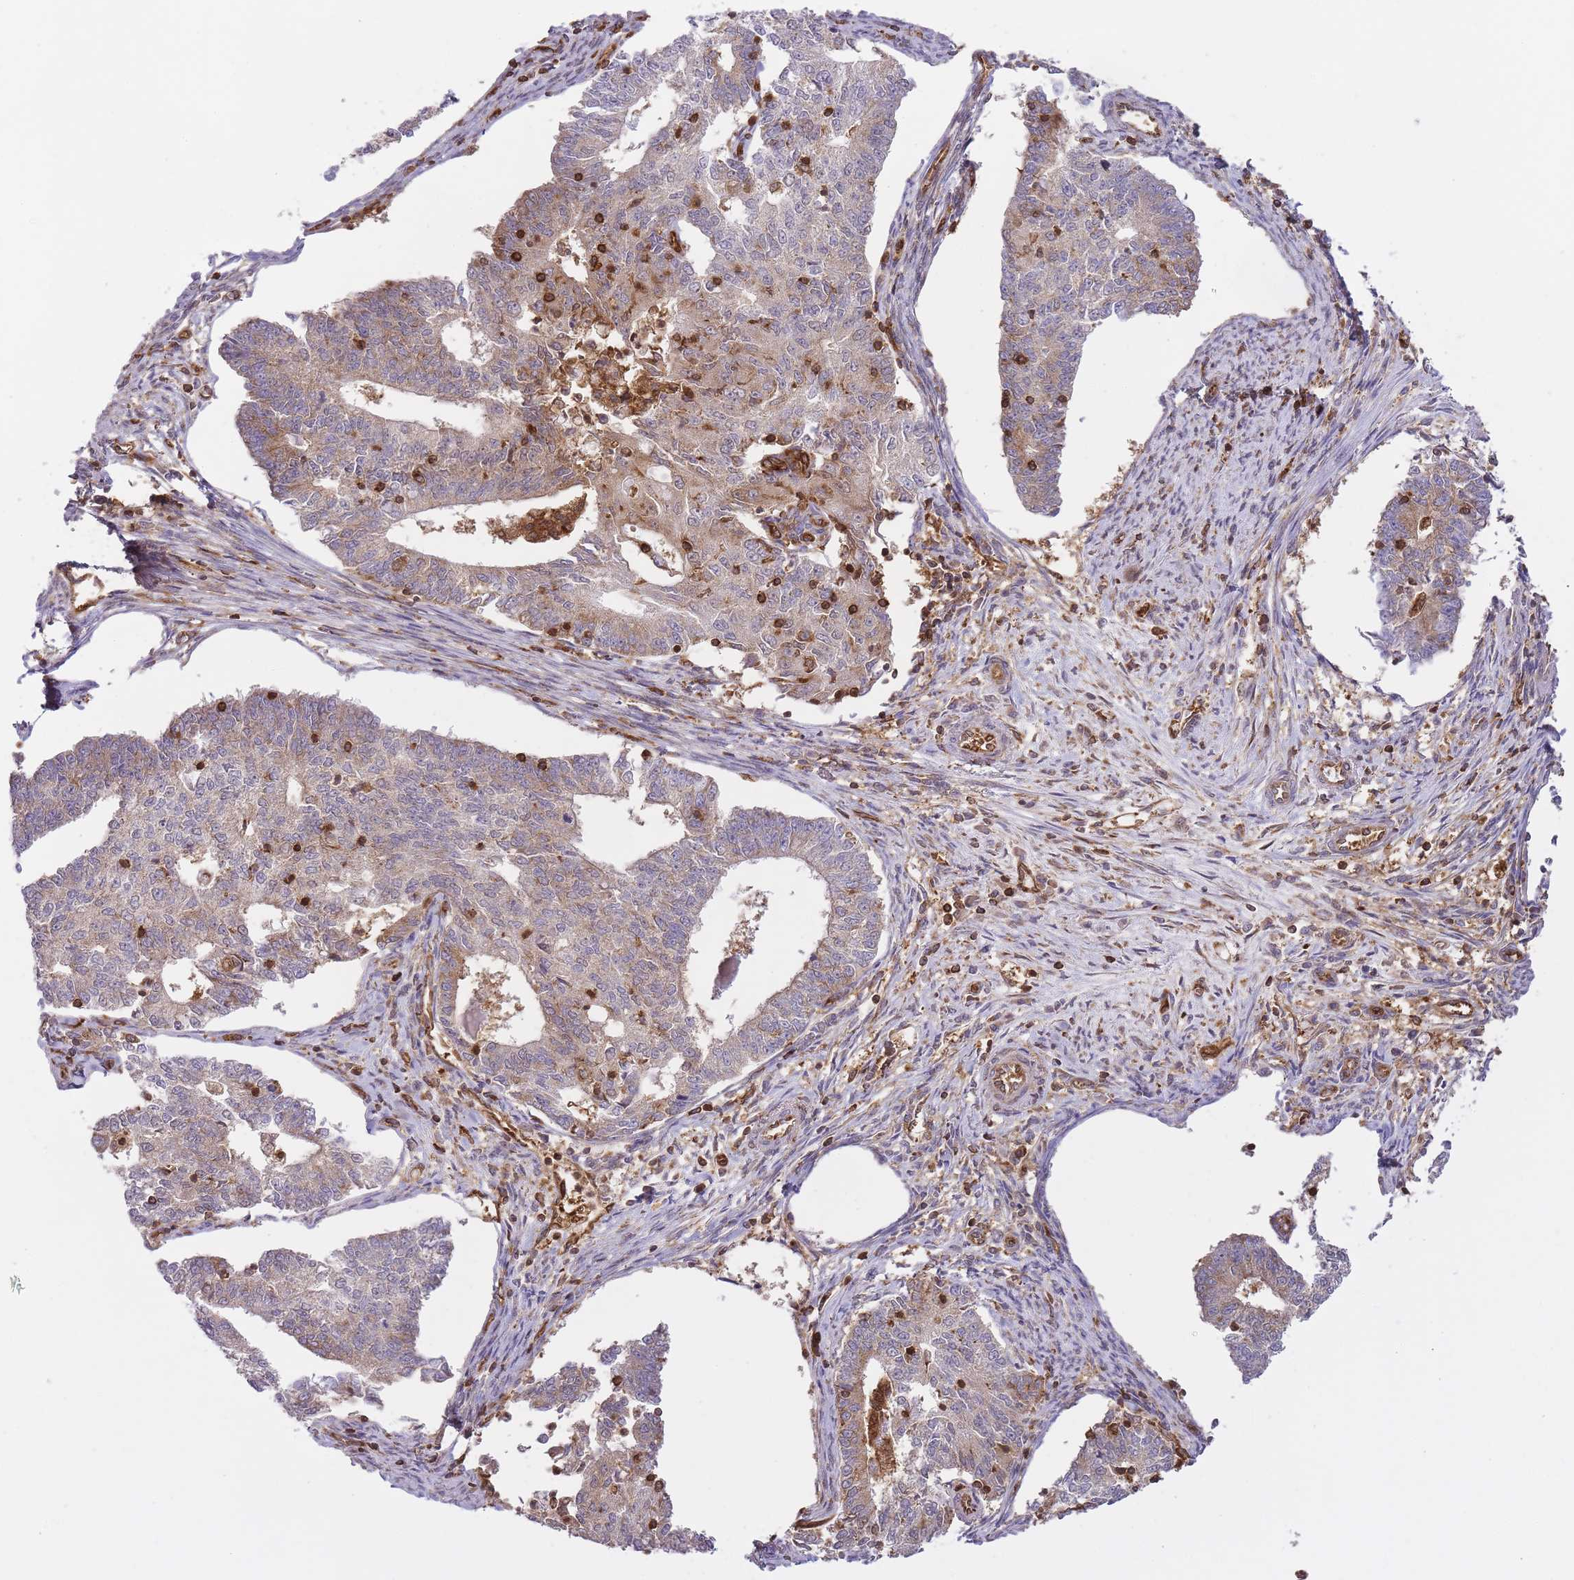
{"staining": {"intensity": "weak", "quantity": "25%-75%", "location": "cytoplasmic/membranous"}, "tissue": "endometrial cancer", "cell_type": "Tumor cells", "image_type": "cancer", "snomed": [{"axis": "morphology", "description": "Adenocarcinoma, NOS"}, {"axis": "topography", "description": "Endometrium"}], "caption": "Endometrial adenocarcinoma stained for a protein (brown) displays weak cytoplasmic/membranous positive staining in about 25%-75% of tumor cells.", "gene": "MSN", "patient": {"sex": "female", "age": 56}}